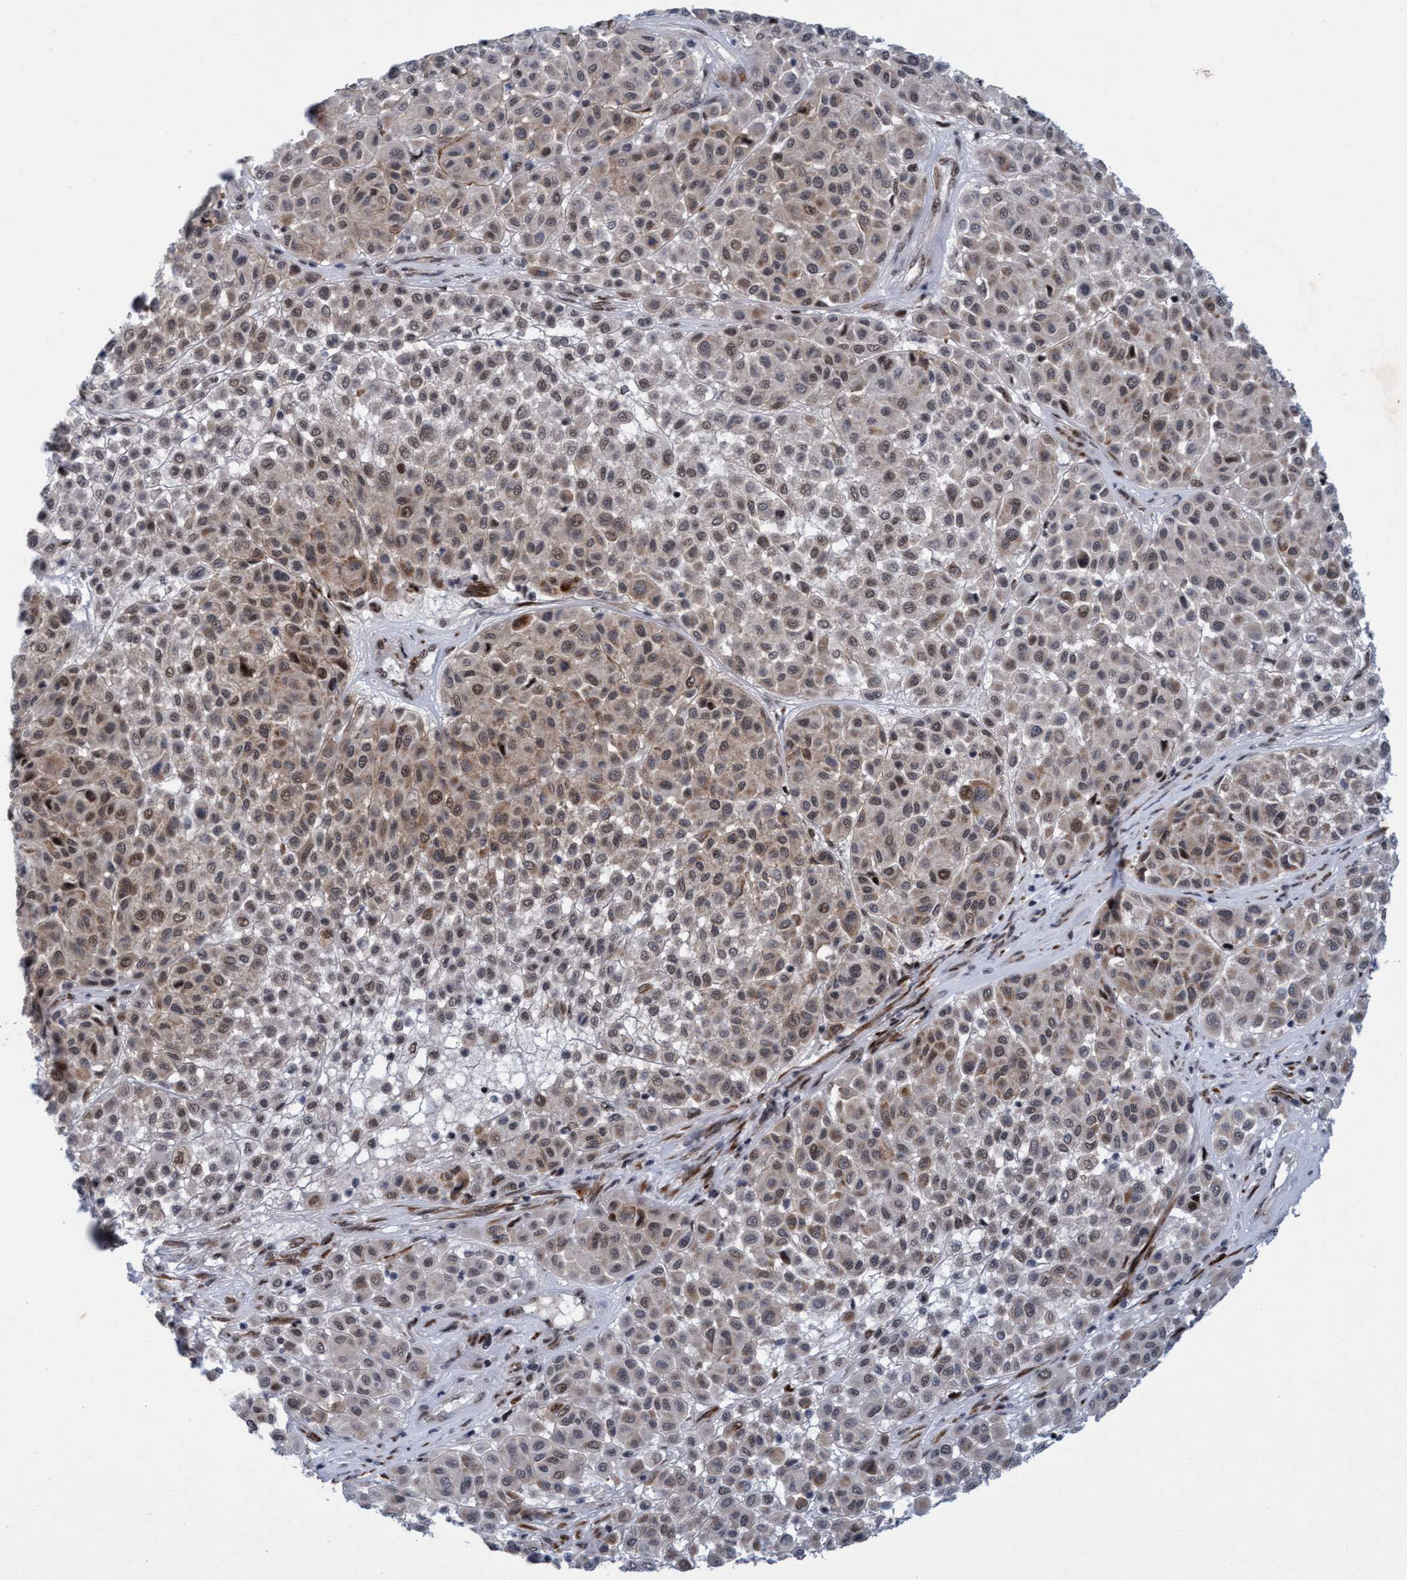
{"staining": {"intensity": "weak", "quantity": ">75%", "location": "cytoplasmic/membranous,nuclear"}, "tissue": "melanoma", "cell_type": "Tumor cells", "image_type": "cancer", "snomed": [{"axis": "morphology", "description": "Malignant melanoma, Metastatic site"}, {"axis": "topography", "description": "Soft tissue"}], "caption": "Tumor cells show low levels of weak cytoplasmic/membranous and nuclear positivity in approximately >75% of cells in human melanoma.", "gene": "GLT6D1", "patient": {"sex": "male", "age": 41}}